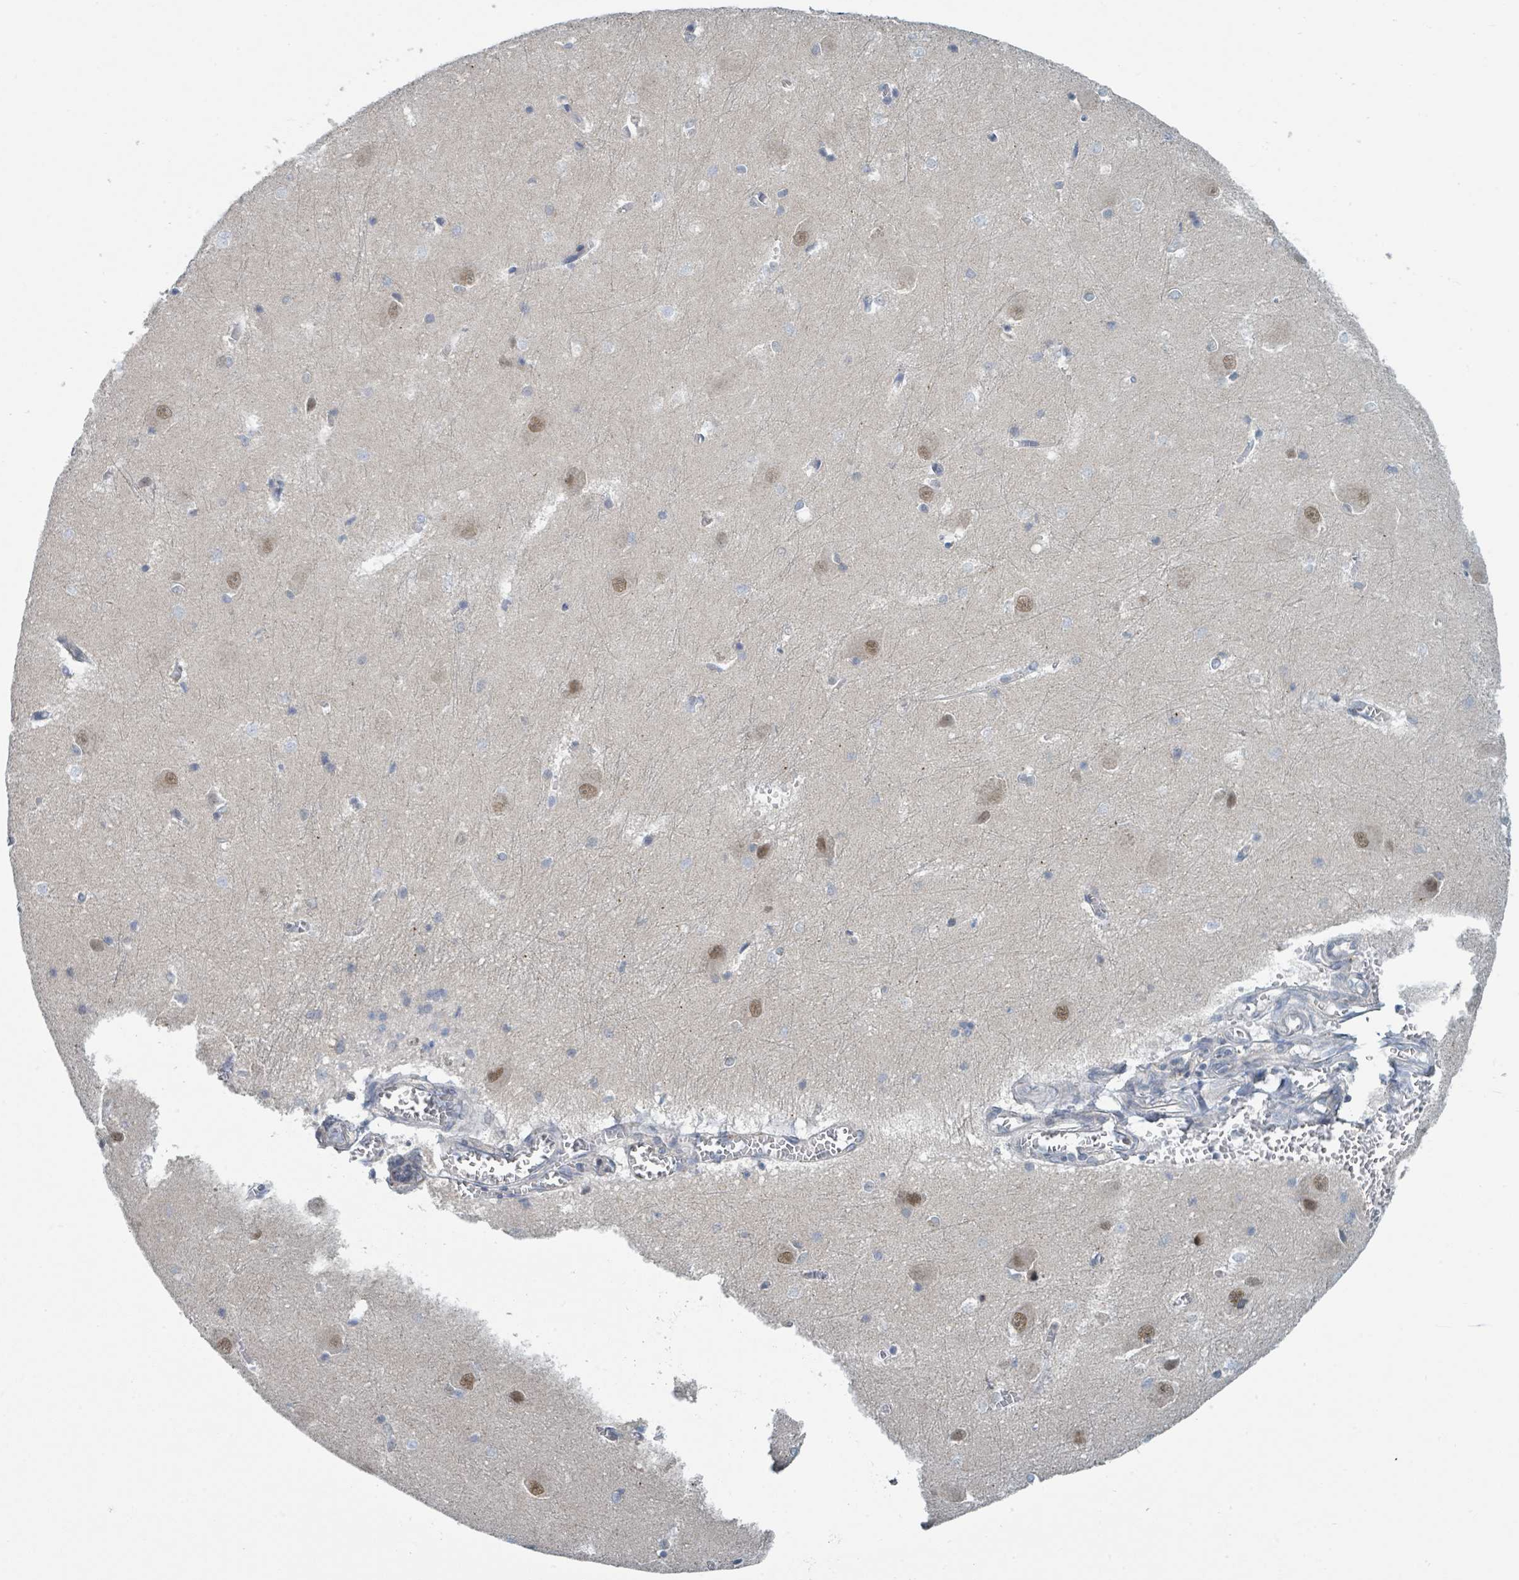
{"staining": {"intensity": "negative", "quantity": "none", "location": "none"}, "tissue": "hippocampus", "cell_type": "Glial cells", "image_type": "normal", "snomed": [{"axis": "morphology", "description": "Normal tissue, NOS"}, {"axis": "topography", "description": "Hippocampus"}], "caption": "Hippocampus stained for a protein using immunohistochemistry (IHC) demonstrates no positivity glial cells.", "gene": "ANKRD55", "patient": {"sex": "female", "age": 64}}